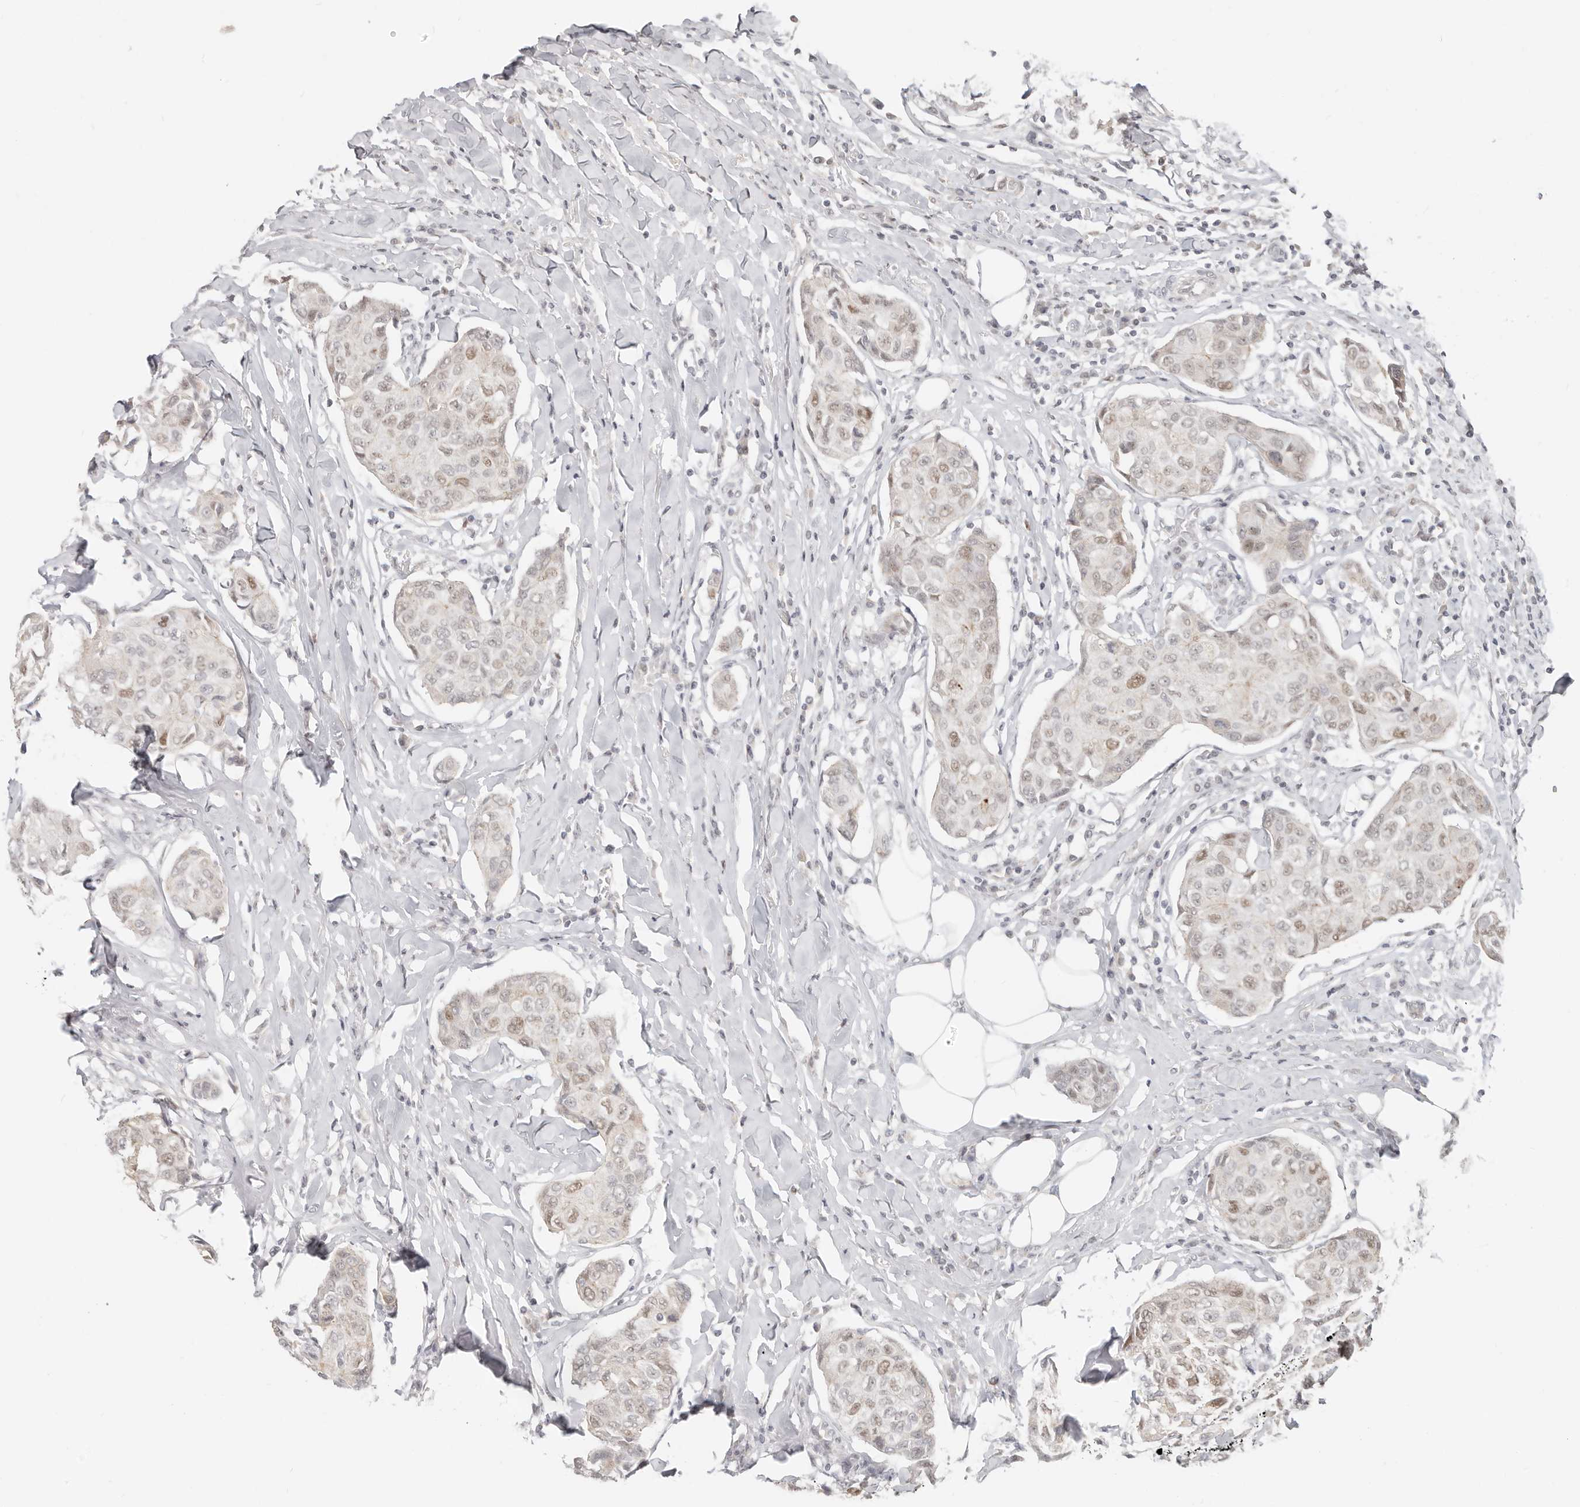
{"staining": {"intensity": "weak", "quantity": "25%-75%", "location": "nuclear"}, "tissue": "breast cancer", "cell_type": "Tumor cells", "image_type": "cancer", "snomed": [{"axis": "morphology", "description": "Duct carcinoma"}, {"axis": "topography", "description": "Breast"}], "caption": "This micrograph reveals breast cancer (invasive ductal carcinoma) stained with IHC to label a protein in brown. The nuclear of tumor cells show weak positivity for the protein. Nuclei are counter-stained blue.", "gene": "RFC2", "patient": {"sex": "female", "age": 80}}